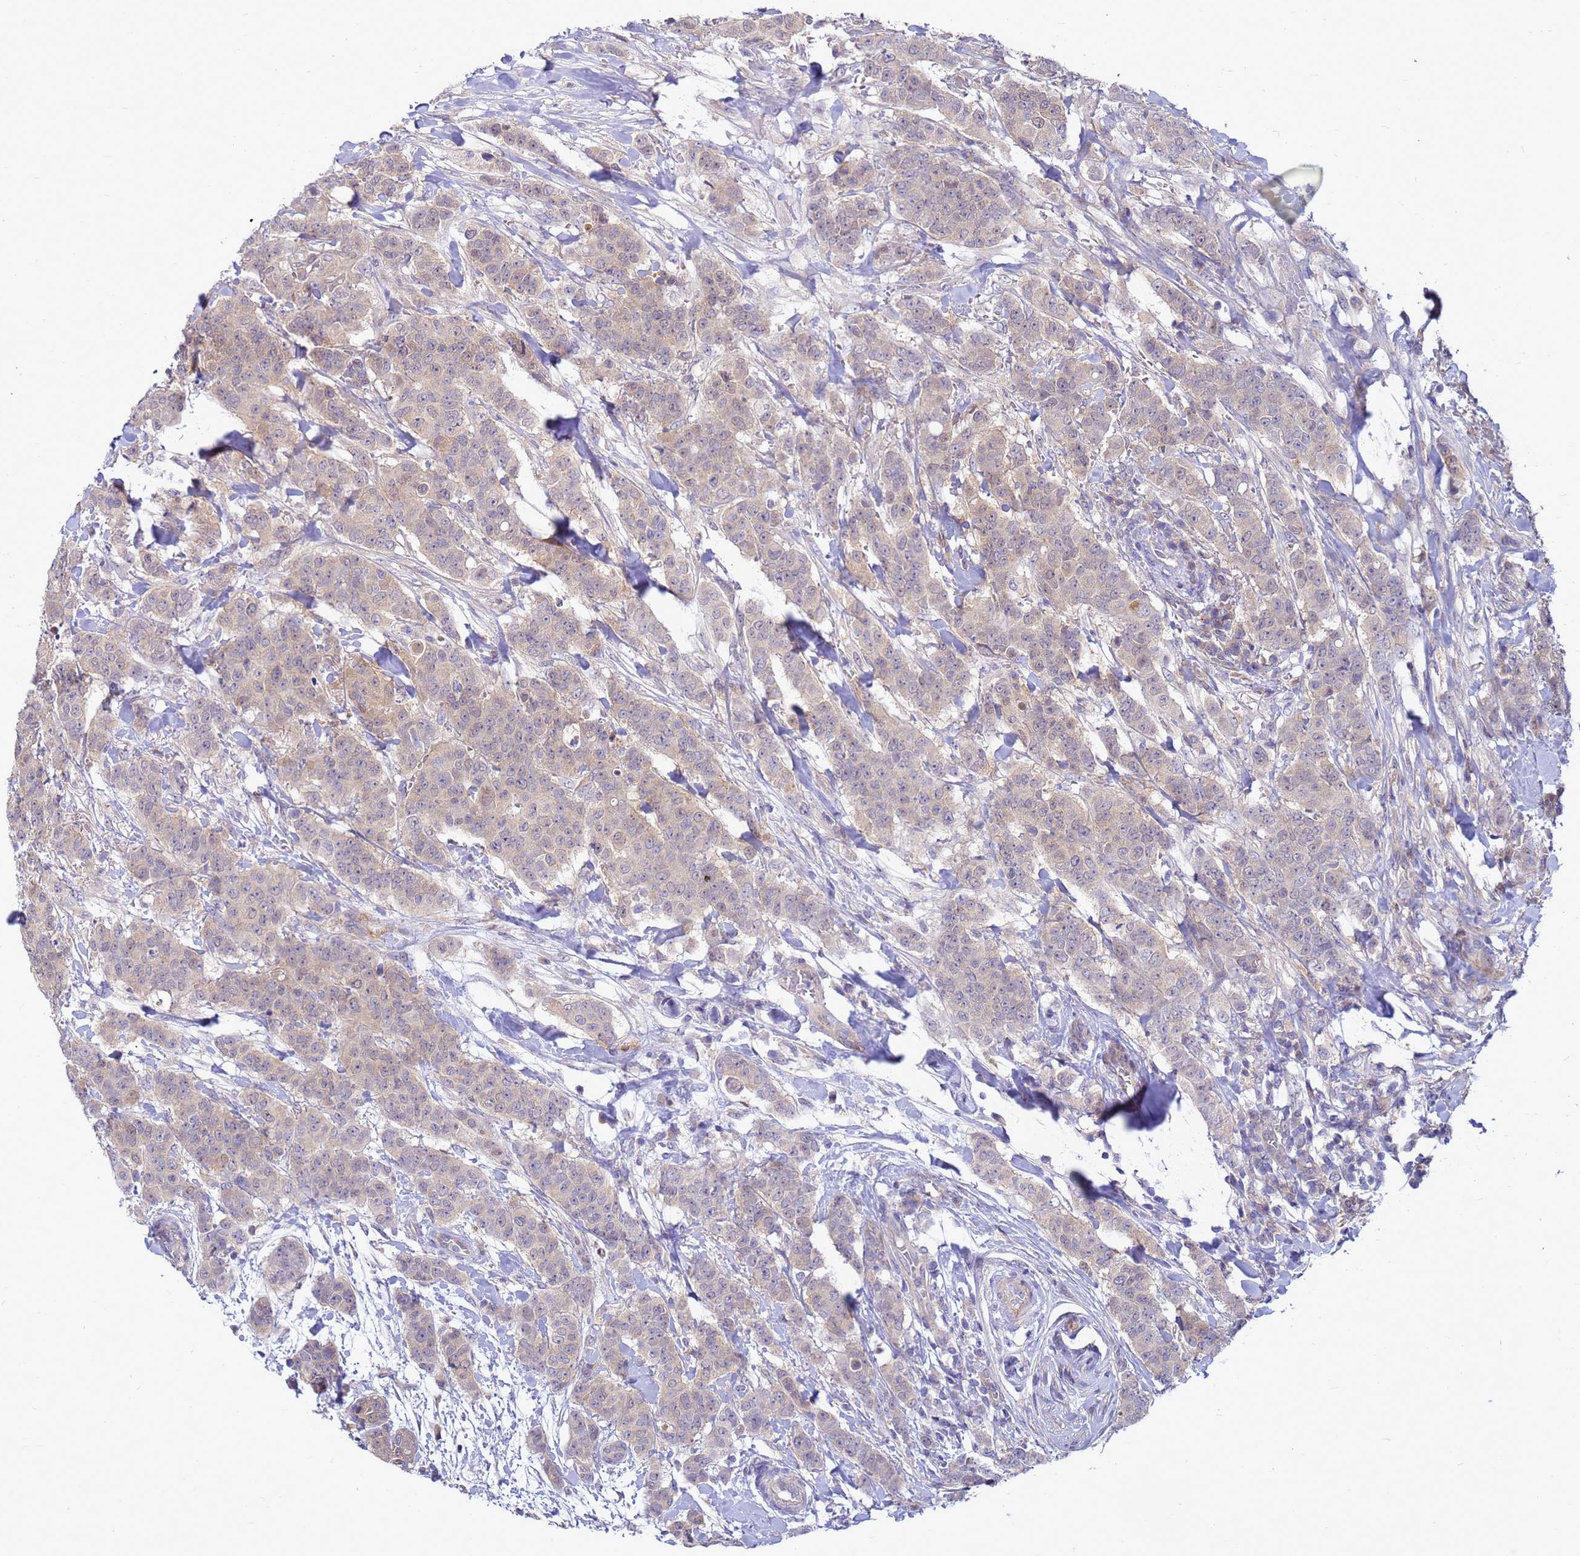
{"staining": {"intensity": "weak", "quantity": ">75%", "location": "cytoplasmic/membranous"}, "tissue": "breast cancer", "cell_type": "Tumor cells", "image_type": "cancer", "snomed": [{"axis": "morphology", "description": "Duct carcinoma"}, {"axis": "topography", "description": "Breast"}], "caption": "This is an image of immunohistochemistry (IHC) staining of invasive ductal carcinoma (breast), which shows weak expression in the cytoplasmic/membranous of tumor cells.", "gene": "ENOPH1", "patient": {"sex": "female", "age": 40}}